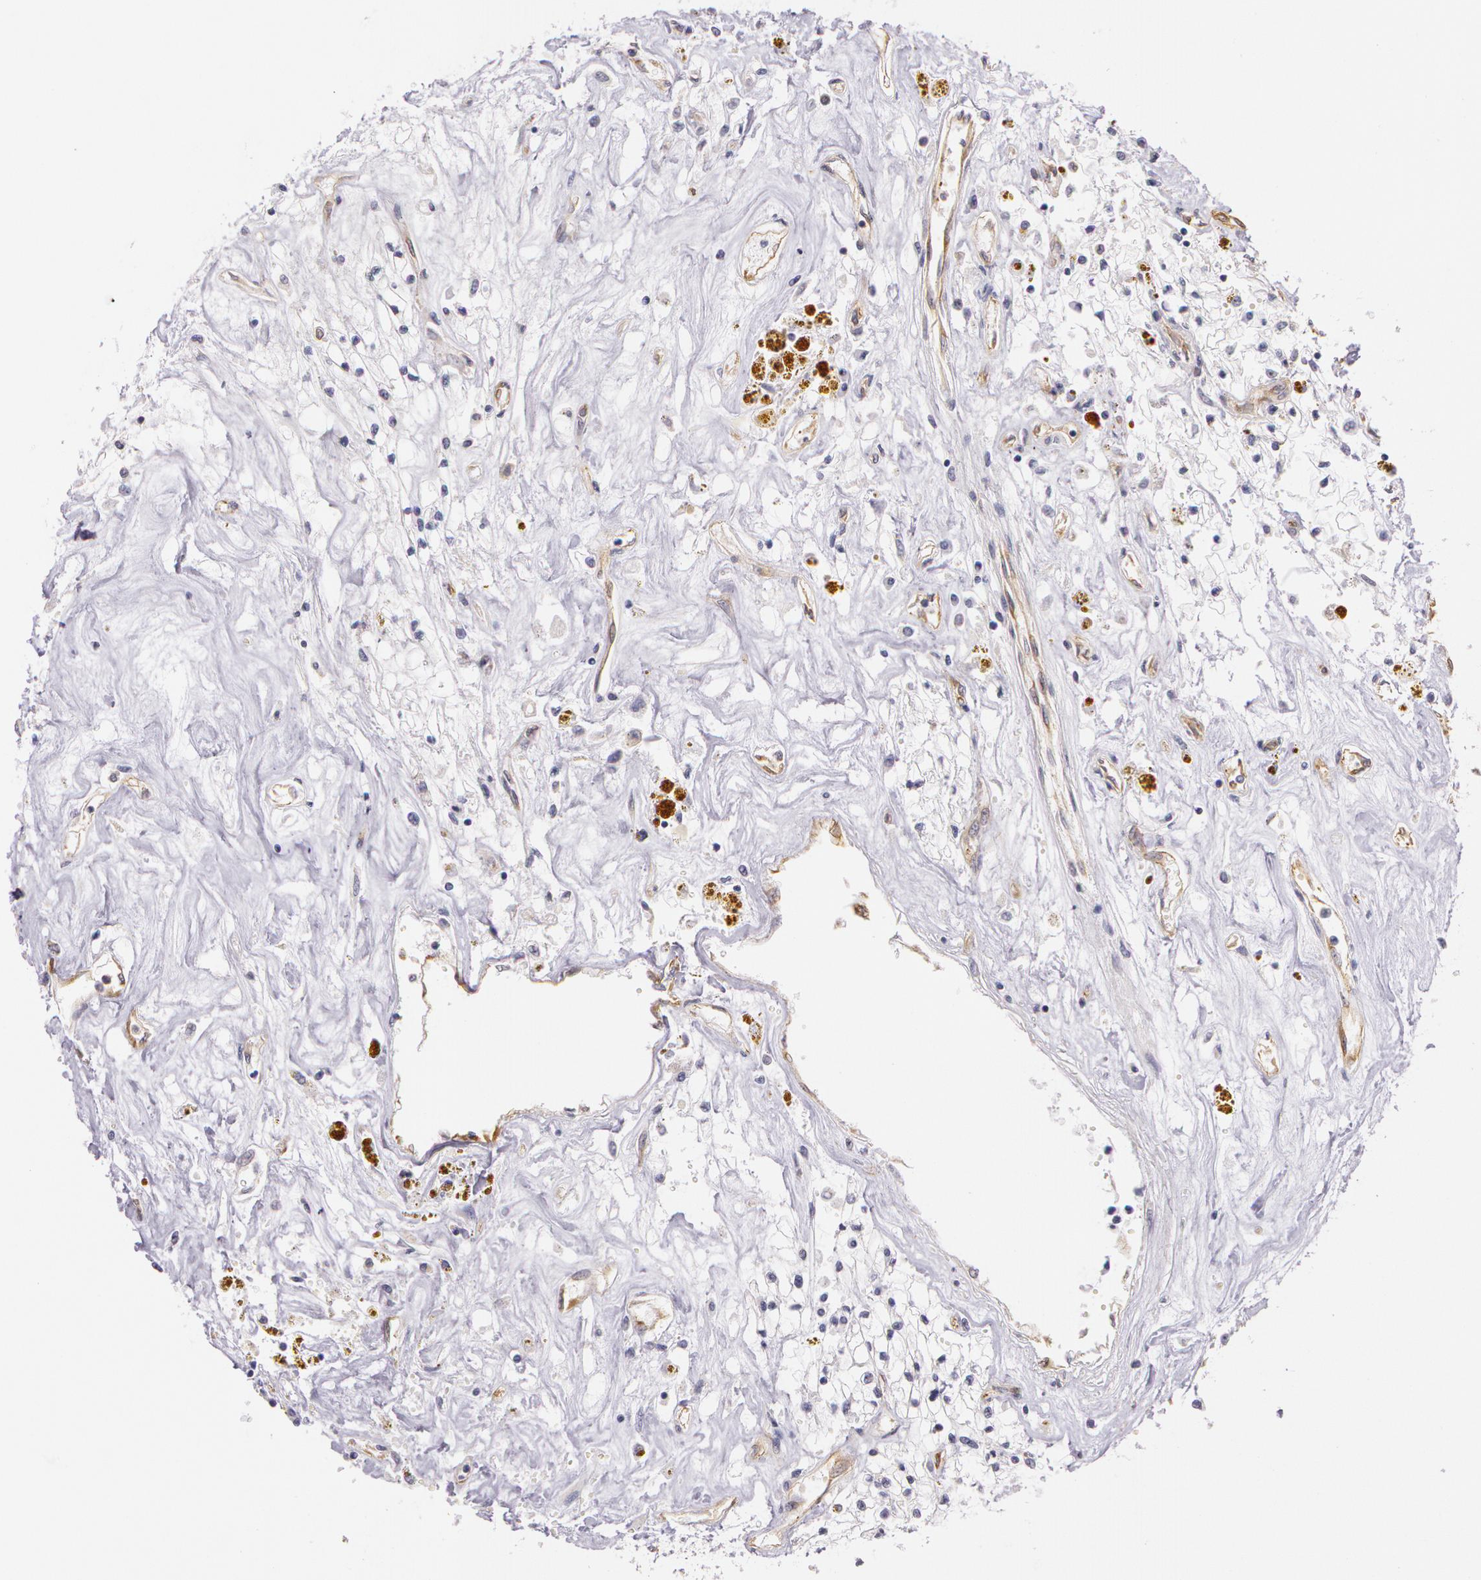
{"staining": {"intensity": "weak", "quantity": "25%-75%", "location": "cytoplasmic/membranous"}, "tissue": "renal cancer", "cell_type": "Tumor cells", "image_type": "cancer", "snomed": [{"axis": "morphology", "description": "Adenocarcinoma, NOS"}, {"axis": "topography", "description": "Kidney"}], "caption": "Renal cancer stained with a protein marker reveals weak staining in tumor cells.", "gene": "APP", "patient": {"sex": "male", "age": 78}}